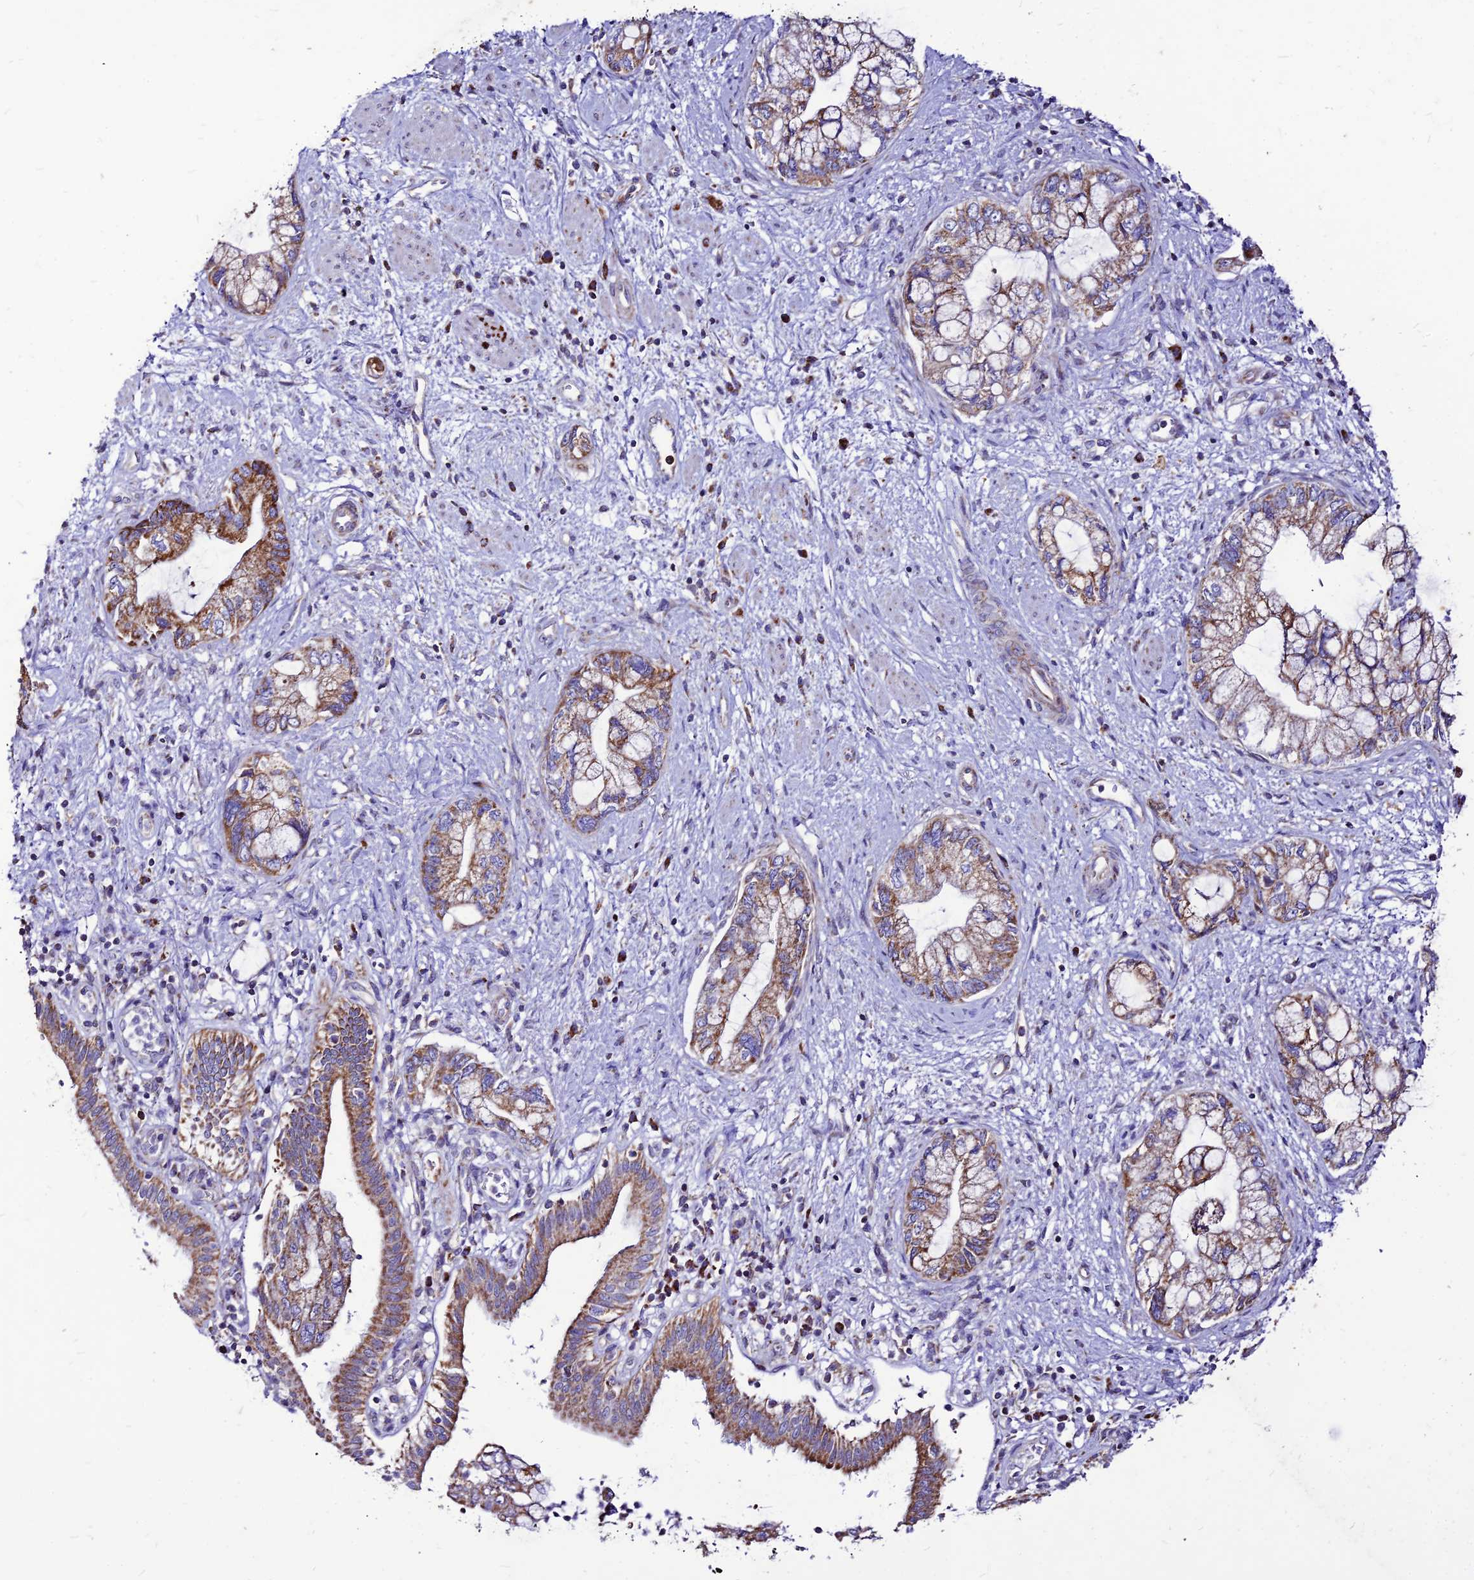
{"staining": {"intensity": "moderate", "quantity": "25%-75%", "location": "cytoplasmic/membranous"}, "tissue": "pancreatic cancer", "cell_type": "Tumor cells", "image_type": "cancer", "snomed": [{"axis": "morphology", "description": "Adenocarcinoma, NOS"}, {"axis": "topography", "description": "Pancreas"}], "caption": "Pancreatic cancer (adenocarcinoma) stained with a protein marker displays moderate staining in tumor cells.", "gene": "ECI1", "patient": {"sex": "female", "age": 73}}